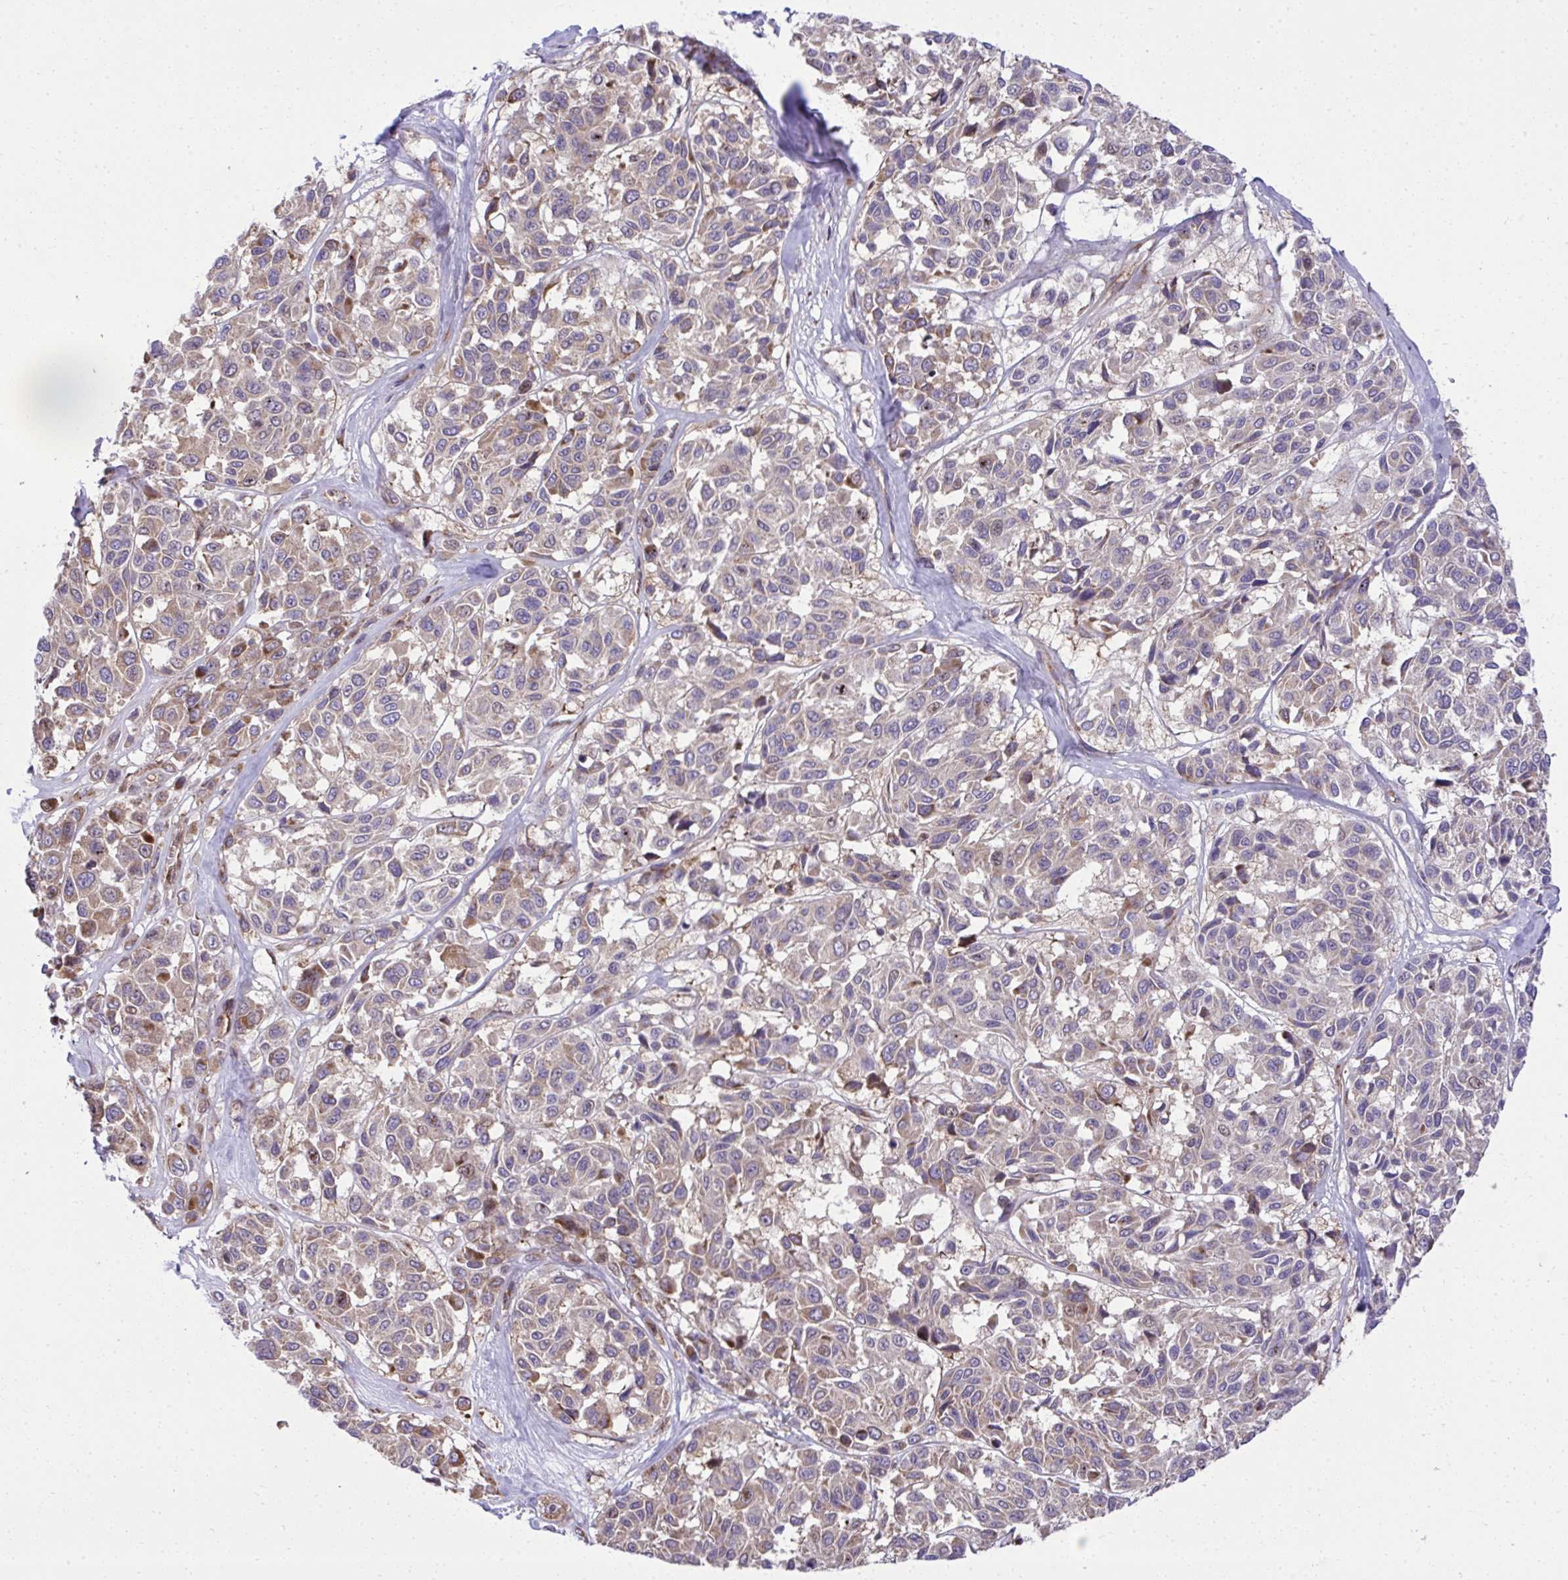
{"staining": {"intensity": "weak", "quantity": ">75%", "location": "cytoplasmic/membranous"}, "tissue": "melanoma", "cell_type": "Tumor cells", "image_type": "cancer", "snomed": [{"axis": "morphology", "description": "Malignant melanoma, NOS"}, {"axis": "topography", "description": "Skin"}], "caption": "Human malignant melanoma stained with a brown dye demonstrates weak cytoplasmic/membranous positive positivity in approximately >75% of tumor cells.", "gene": "NMNAT3", "patient": {"sex": "female", "age": 66}}